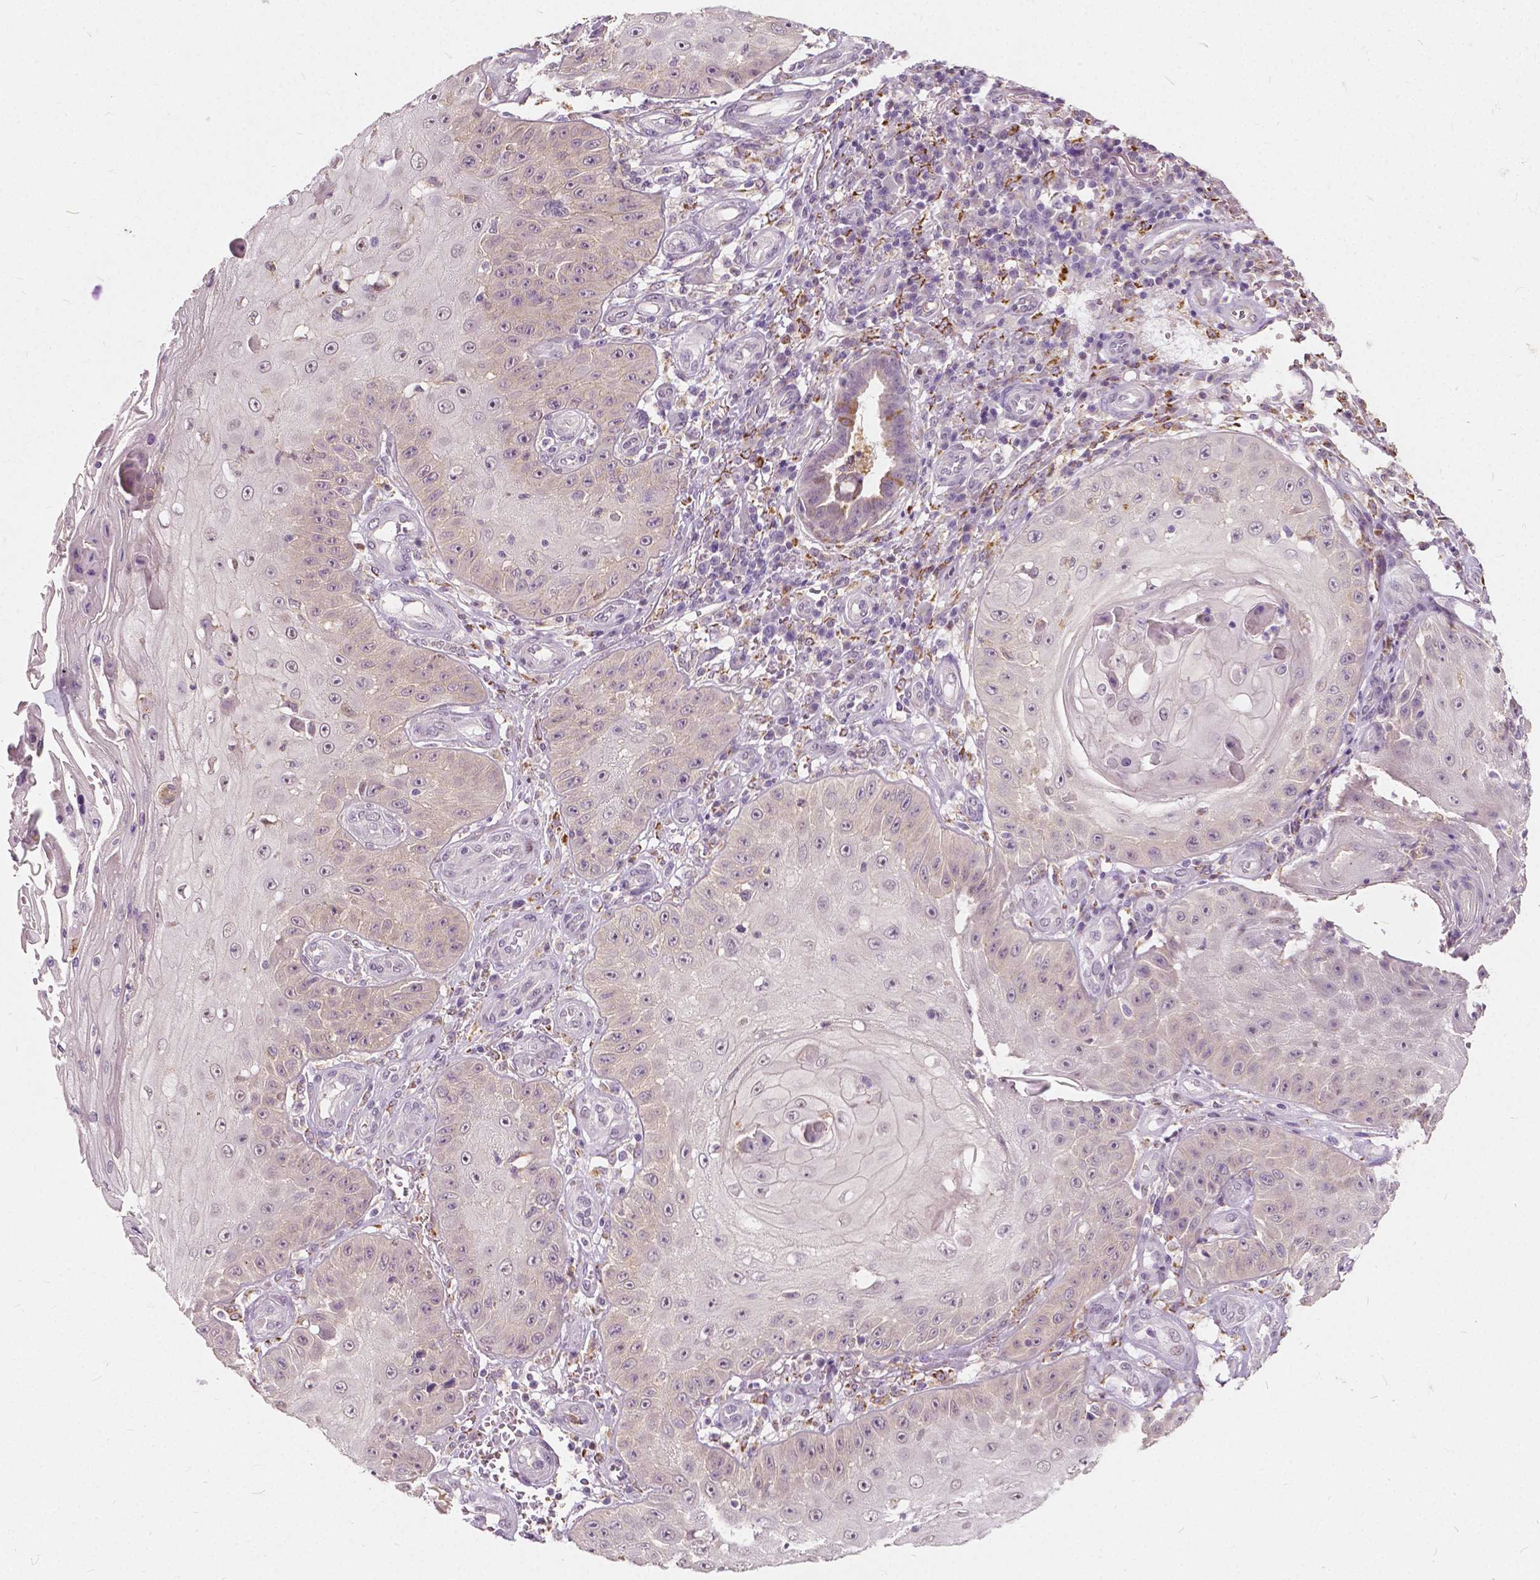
{"staining": {"intensity": "moderate", "quantity": "25%-75%", "location": "nuclear"}, "tissue": "skin cancer", "cell_type": "Tumor cells", "image_type": "cancer", "snomed": [{"axis": "morphology", "description": "Squamous cell carcinoma, NOS"}, {"axis": "topography", "description": "Skin"}], "caption": "Human skin cancer stained for a protein (brown) demonstrates moderate nuclear positive expression in approximately 25%-75% of tumor cells.", "gene": "DLX6", "patient": {"sex": "male", "age": 70}}